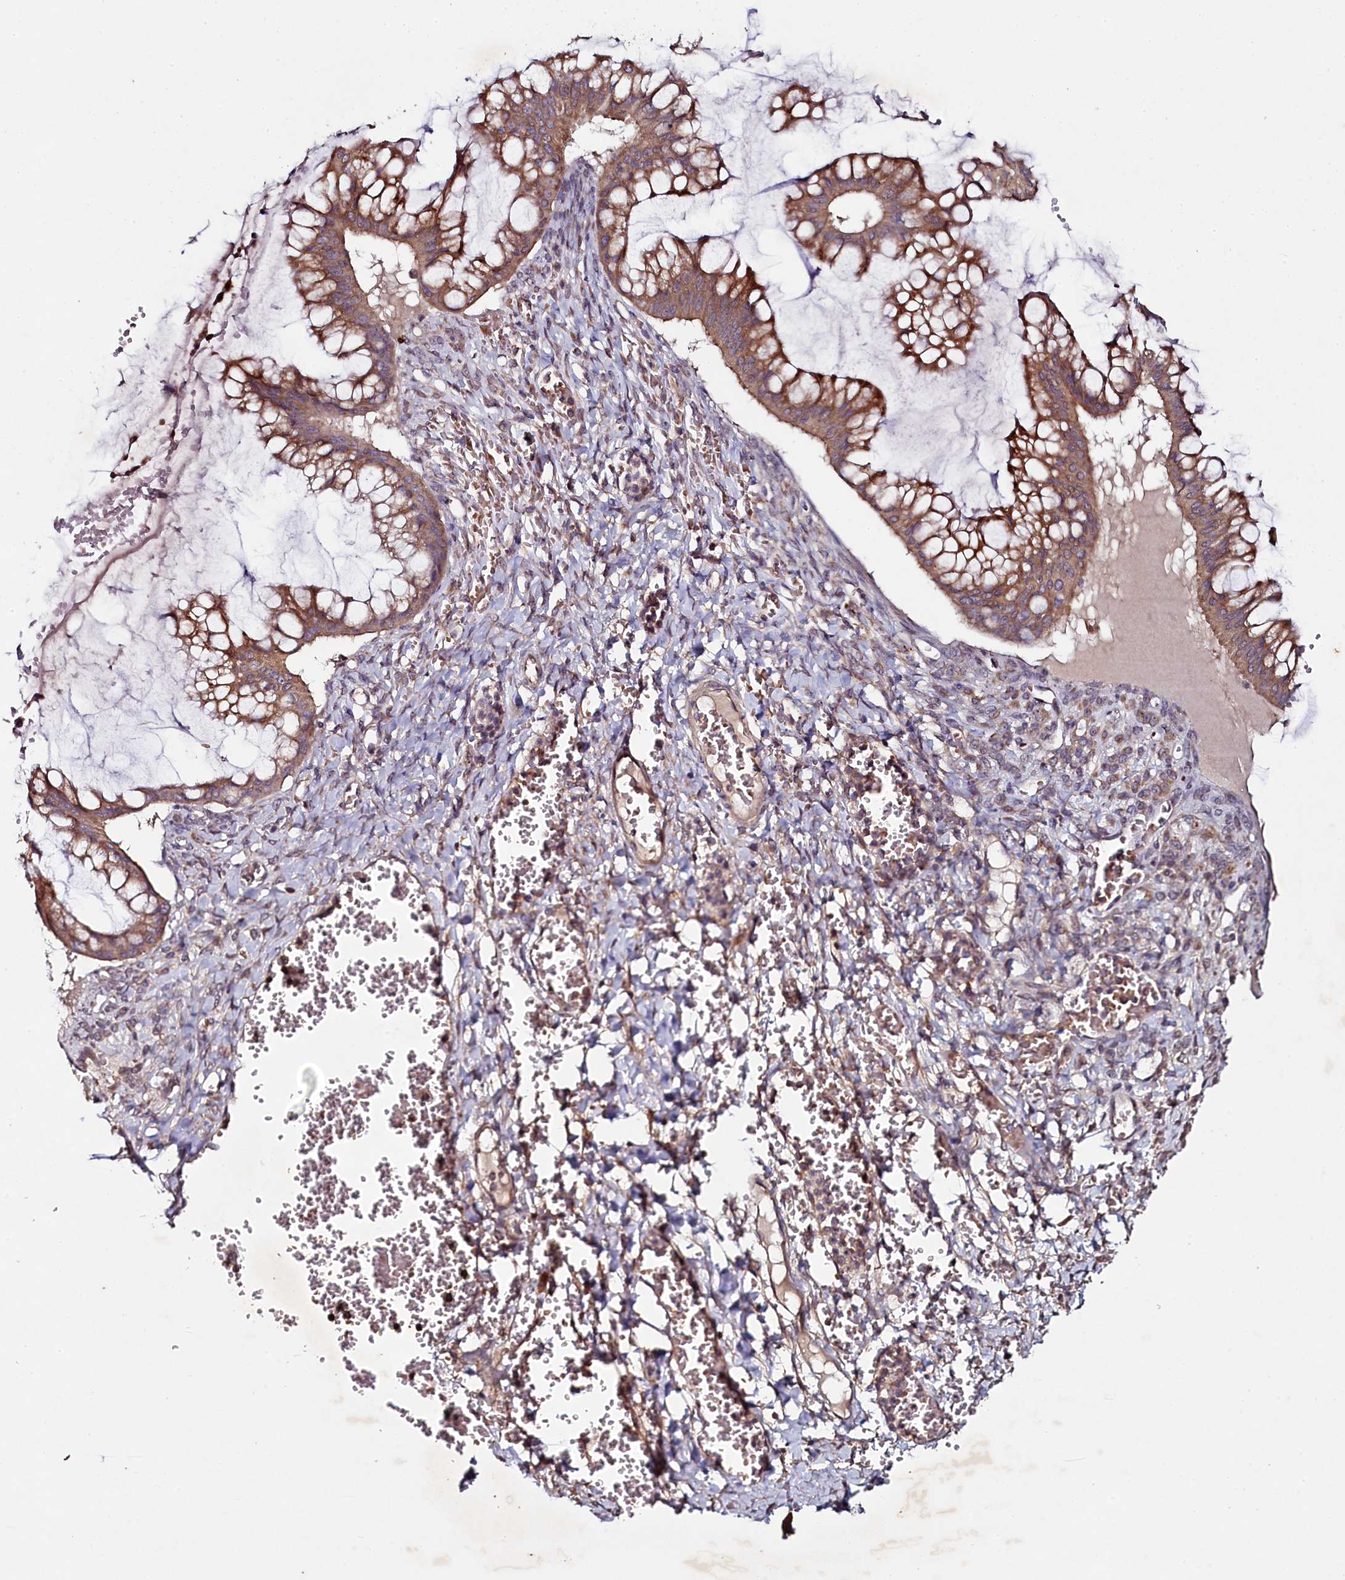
{"staining": {"intensity": "moderate", "quantity": ">75%", "location": "cytoplasmic/membranous"}, "tissue": "ovarian cancer", "cell_type": "Tumor cells", "image_type": "cancer", "snomed": [{"axis": "morphology", "description": "Cystadenocarcinoma, mucinous, NOS"}, {"axis": "topography", "description": "Ovary"}], "caption": "A photomicrograph showing moderate cytoplasmic/membranous positivity in approximately >75% of tumor cells in ovarian cancer (mucinous cystadenocarcinoma), as visualized by brown immunohistochemical staining.", "gene": "SEC24C", "patient": {"sex": "female", "age": 73}}